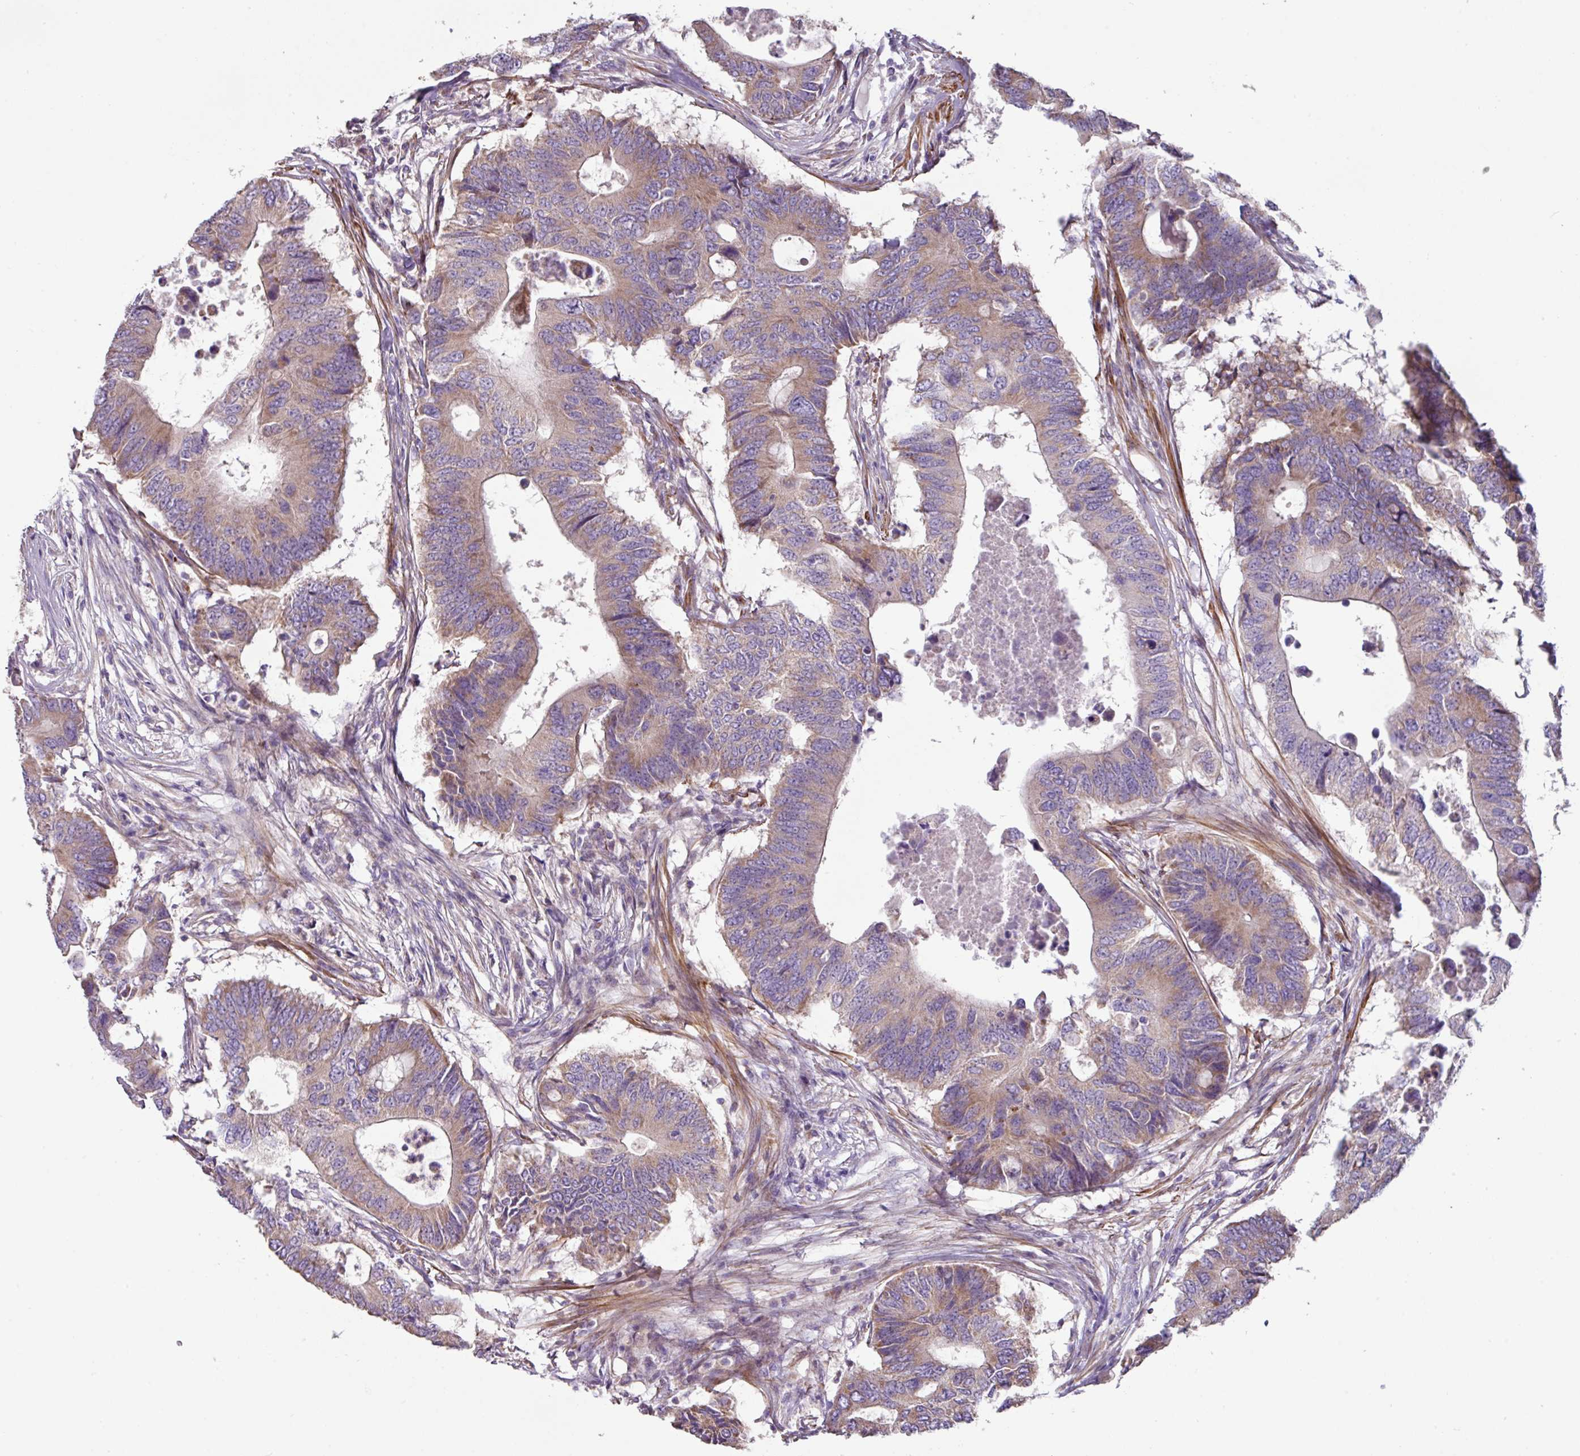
{"staining": {"intensity": "weak", "quantity": "25%-75%", "location": "cytoplasmic/membranous"}, "tissue": "colorectal cancer", "cell_type": "Tumor cells", "image_type": "cancer", "snomed": [{"axis": "morphology", "description": "Adenocarcinoma, NOS"}, {"axis": "topography", "description": "Colon"}], "caption": "This photomicrograph exhibits IHC staining of colorectal adenocarcinoma, with low weak cytoplasmic/membranous positivity in approximately 25%-75% of tumor cells.", "gene": "MRRF", "patient": {"sex": "male", "age": 71}}